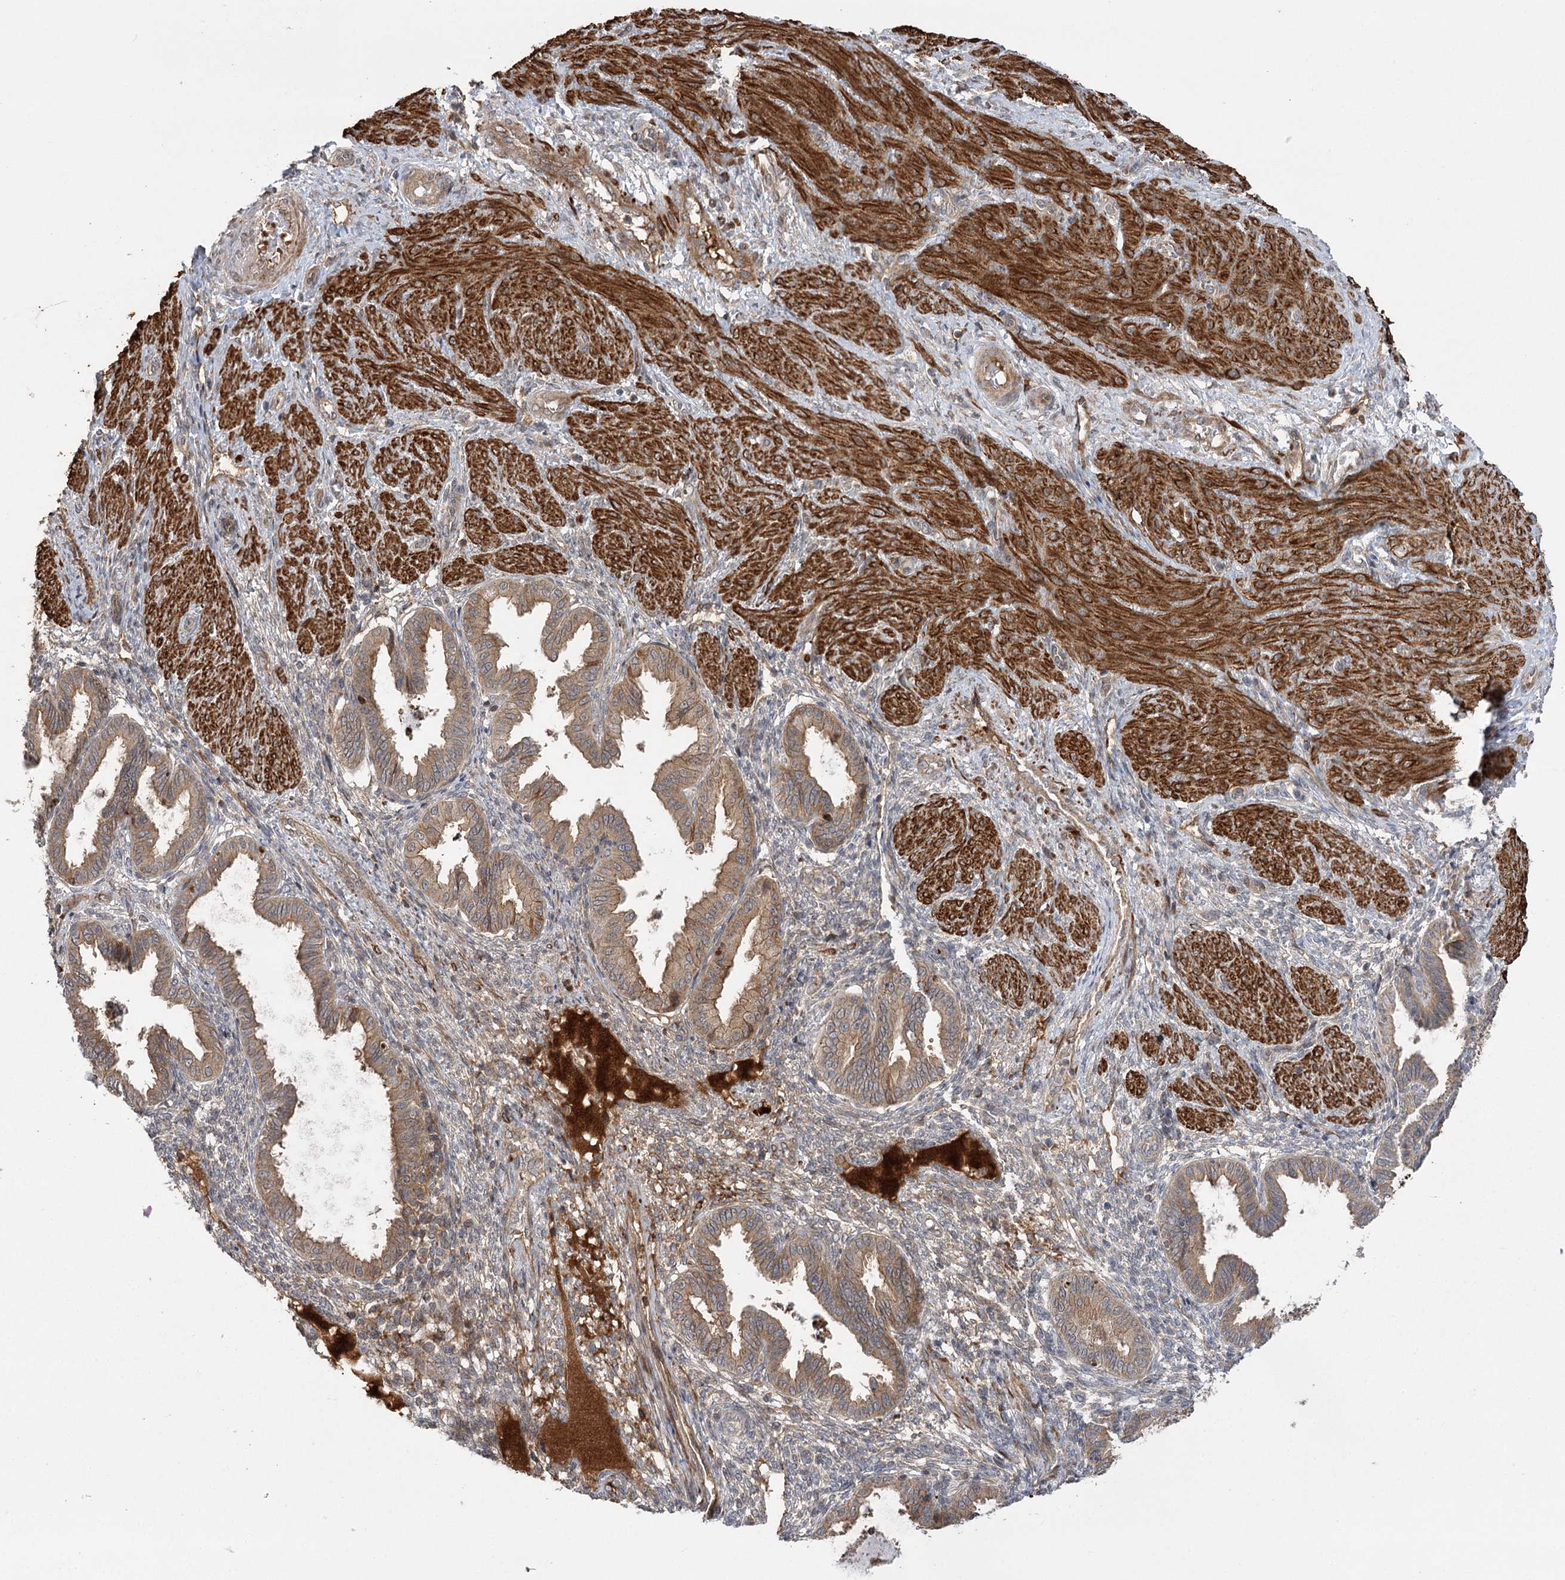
{"staining": {"intensity": "negative", "quantity": "none", "location": "none"}, "tissue": "endometrium", "cell_type": "Cells in endometrial stroma", "image_type": "normal", "snomed": [{"axis": "morphology", "description": "Normal tissue, NOS"}, {"axis": "topography", "description": "Endometrium"}], "caption": "Endometrium stained for a protein using immunohistochemistry exhibits no positivity cells in endometrial stroma.", "gene": "KCNN2", "patient": {"sex": "female", "age": 33}}